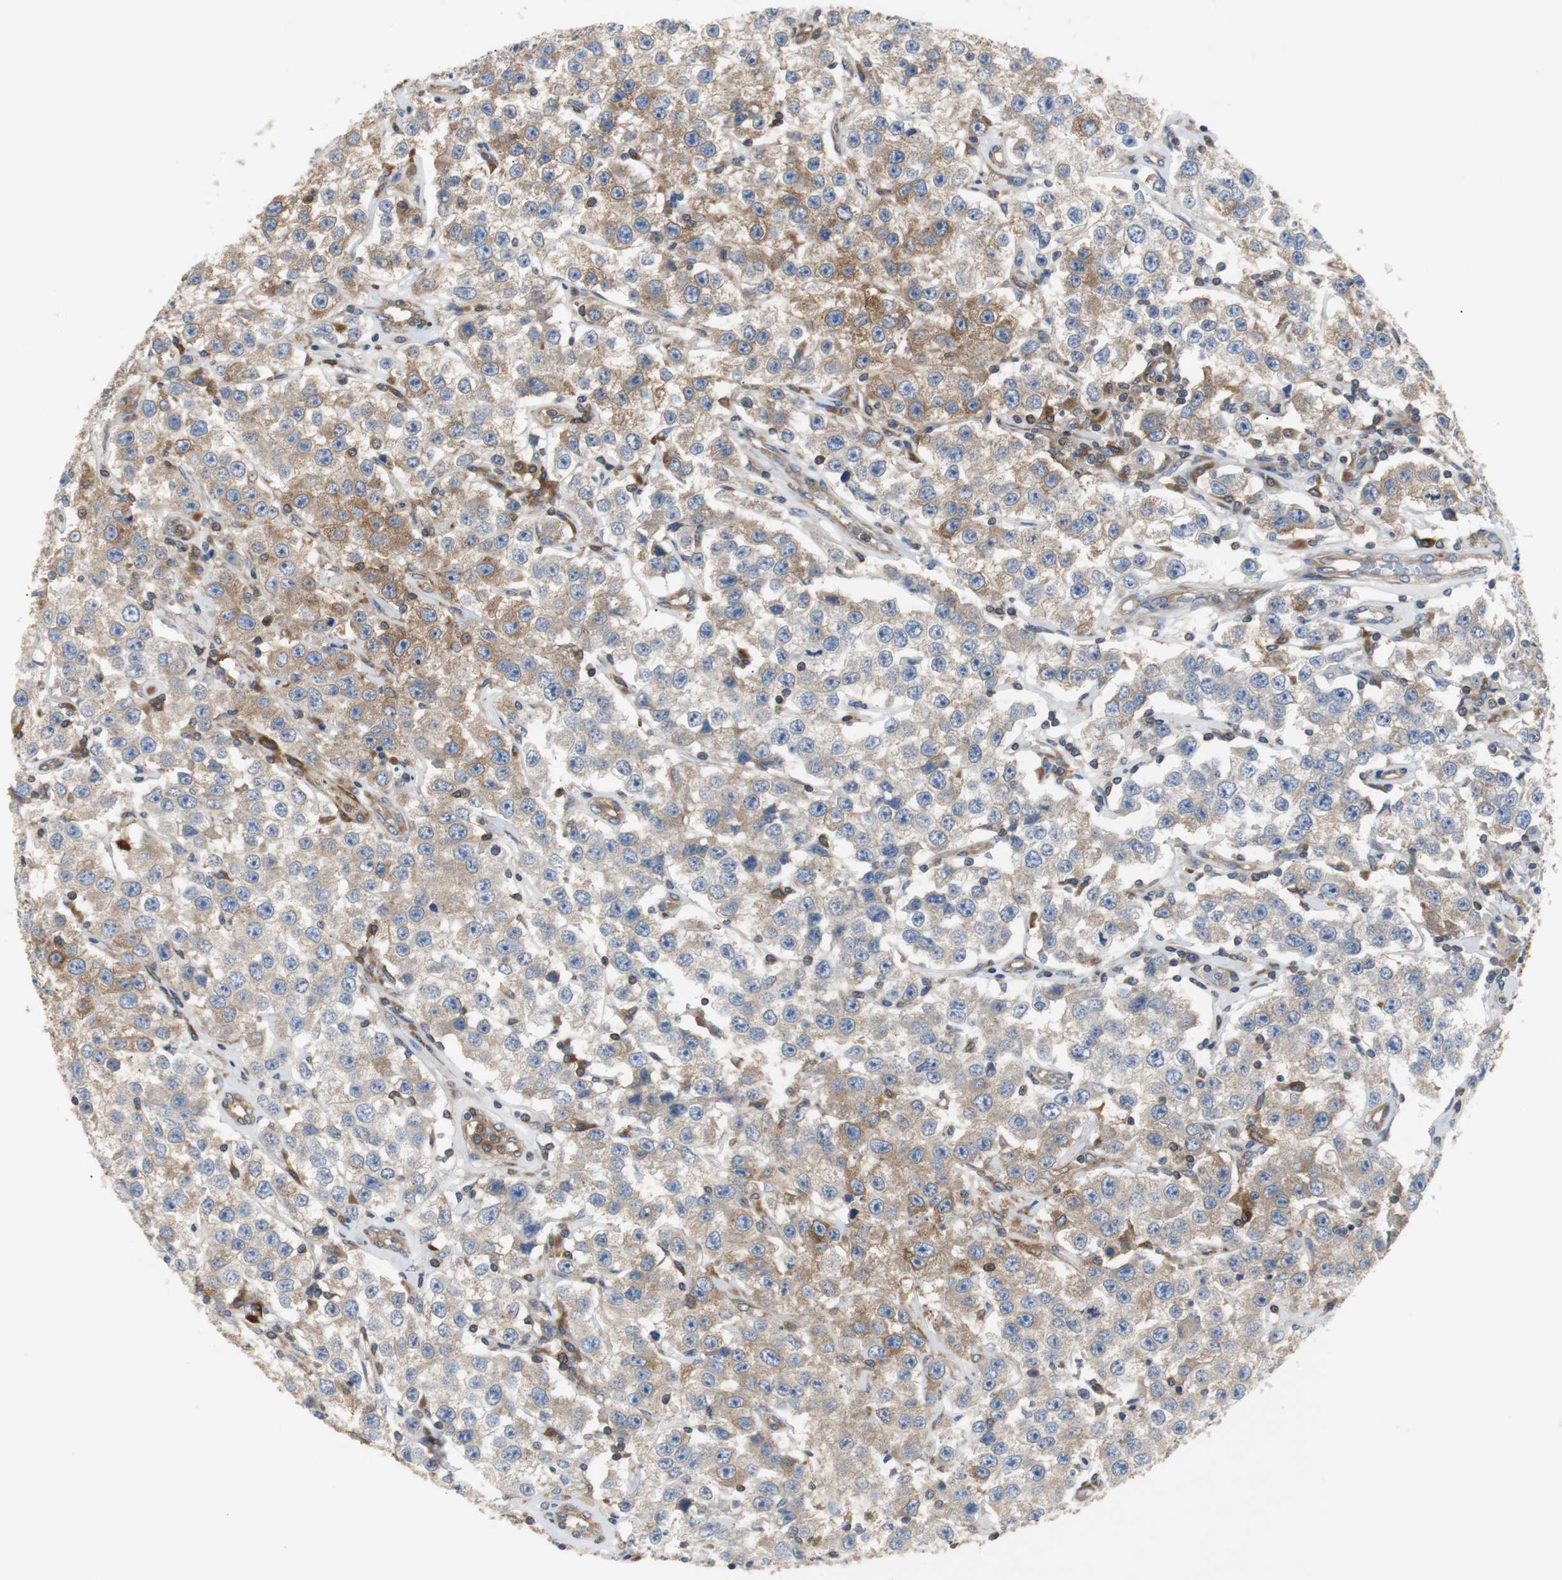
{"staining": {"intensity": "moderate", "quantity": "25%-75%", "location": "cytoplasmic/membranous"}, "tissue": "testis cancer", "cell_type": "Tumor cells", "image_type": "cancer", "snomed": [{"axis": "morphology", "description": "Seminoma, NOS"}, {"axis": "topography", "description": "Testis"}], "caption": "Human testis seminoma stained with a protein marker displays moderate staining in tumor cells.", "gene": "GYS1", "patient": {"sex": "male", "age": 52}}